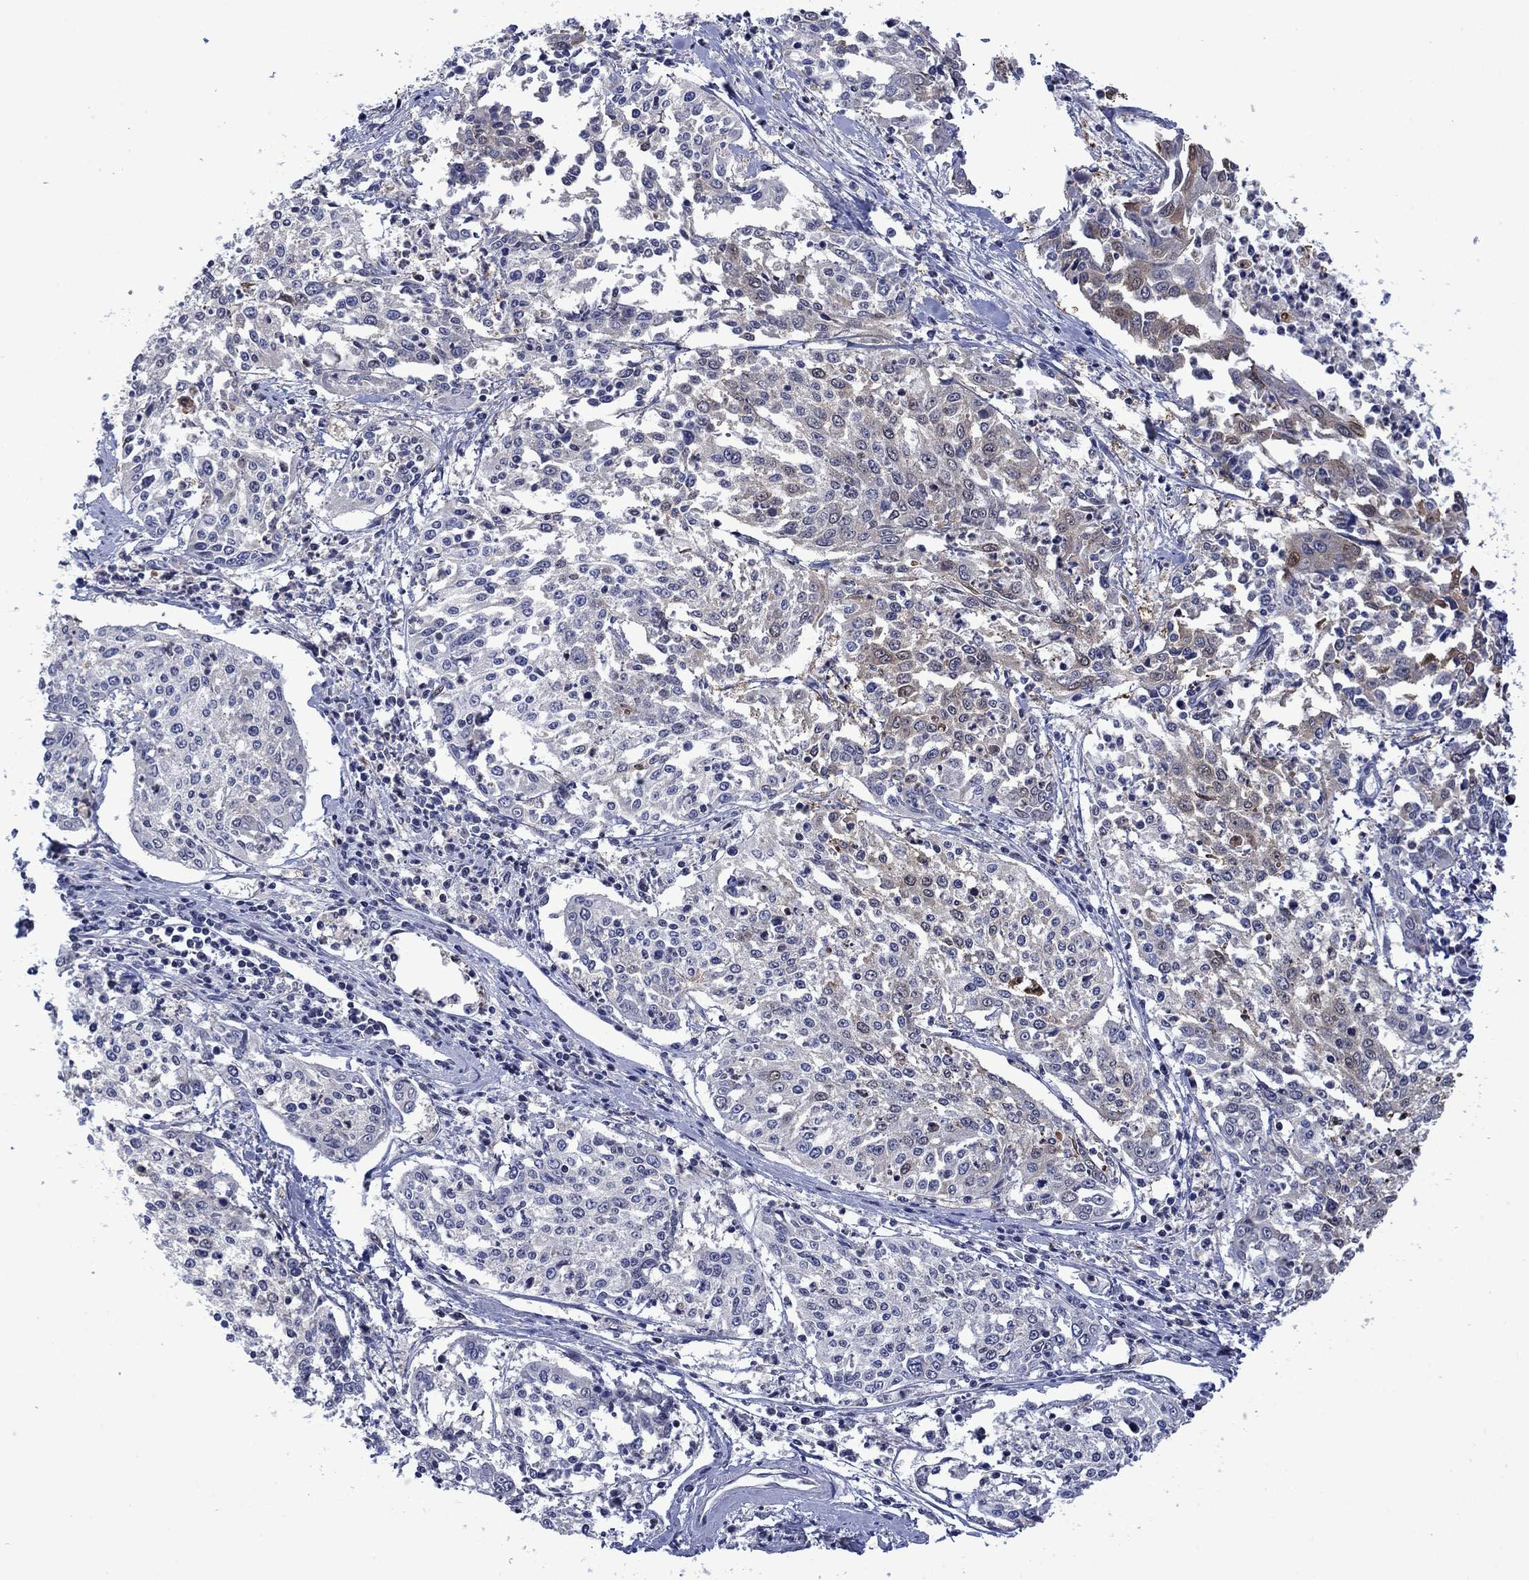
{"staining": {"intensity": "weak", "quantity": "25%-75%", "location": "cytoplasmic/membranous"}, "tissue": "cervical cancer", "cell_type": "Tumor cells", "image_type": "cancer", "snomed": [{"axis": "morphology", "description": "Squamous cell carcinoma, NOS"}, {"axis": "topography", "description": "Cervix"}], "caption": "Immunohistochemical staining of cervical cancer displays weak cytoplasmic/membranous protein expression in about 25%-75% of tumor cells.", "gene": "AGL", "patient": {"sex": "female", "age": 41}}